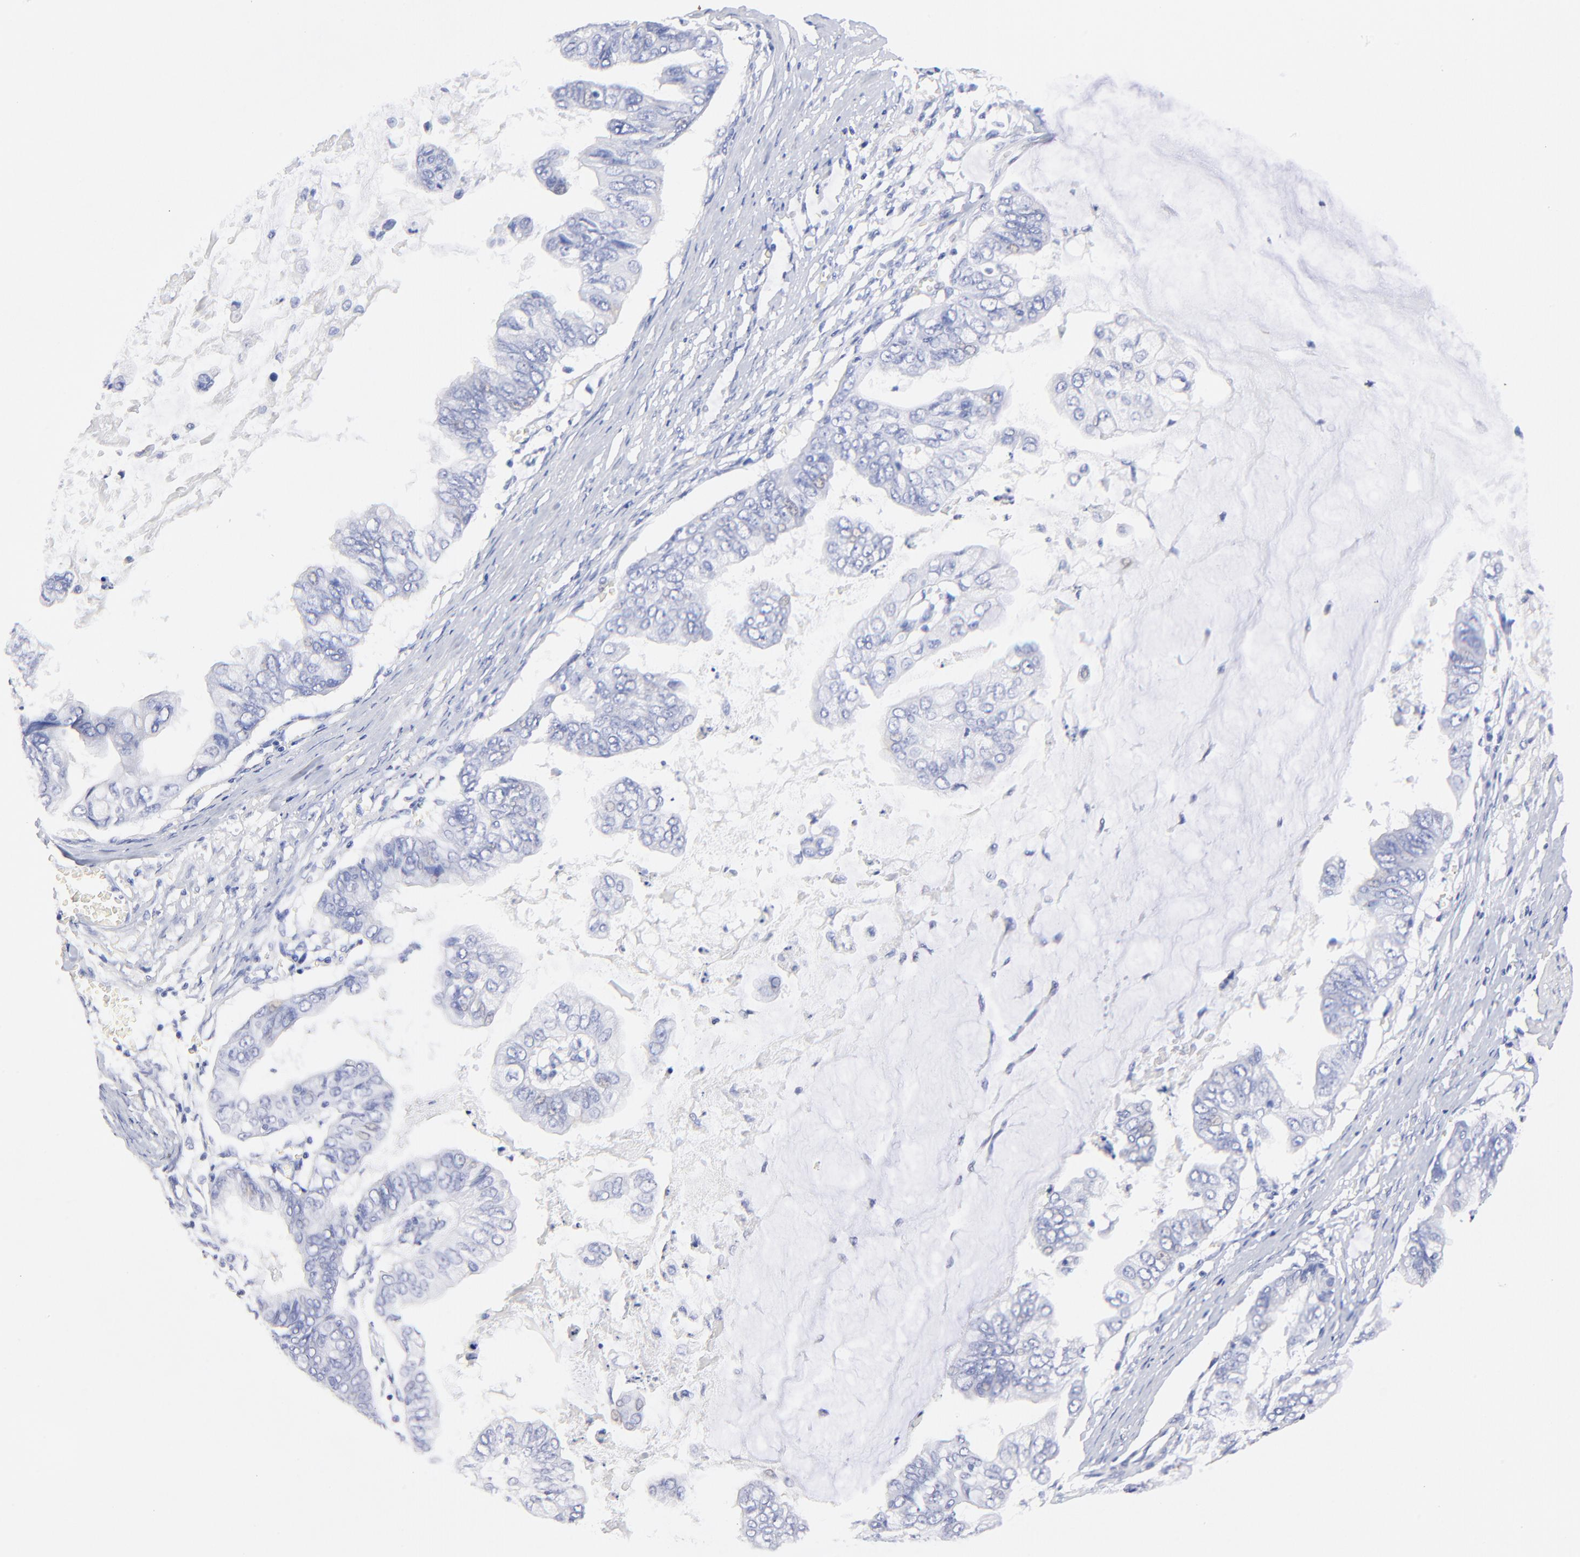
{"staining": {"intensity": "negative", "quantity": "none", "location": "none"}, "tissue": "stomach cancer", "cell_type": "Tumor cells", "image_type": "cancer", "snomed": [{"axis": "morphology", "description": "Adenocarcinoma, NOS"}, {"axis": "topography", "description": "Stomach, upper"}], "caption": "Protein analysis of stomach adenocarcinoma exhibits no significant positivity in tumor cells. (DAB (3,3'-diaminobenzidine) immunohistochemistry with hematoxylin counter stain).", "gene": "HORMAD2", "patient": {"sex": "male", "age": 80}}